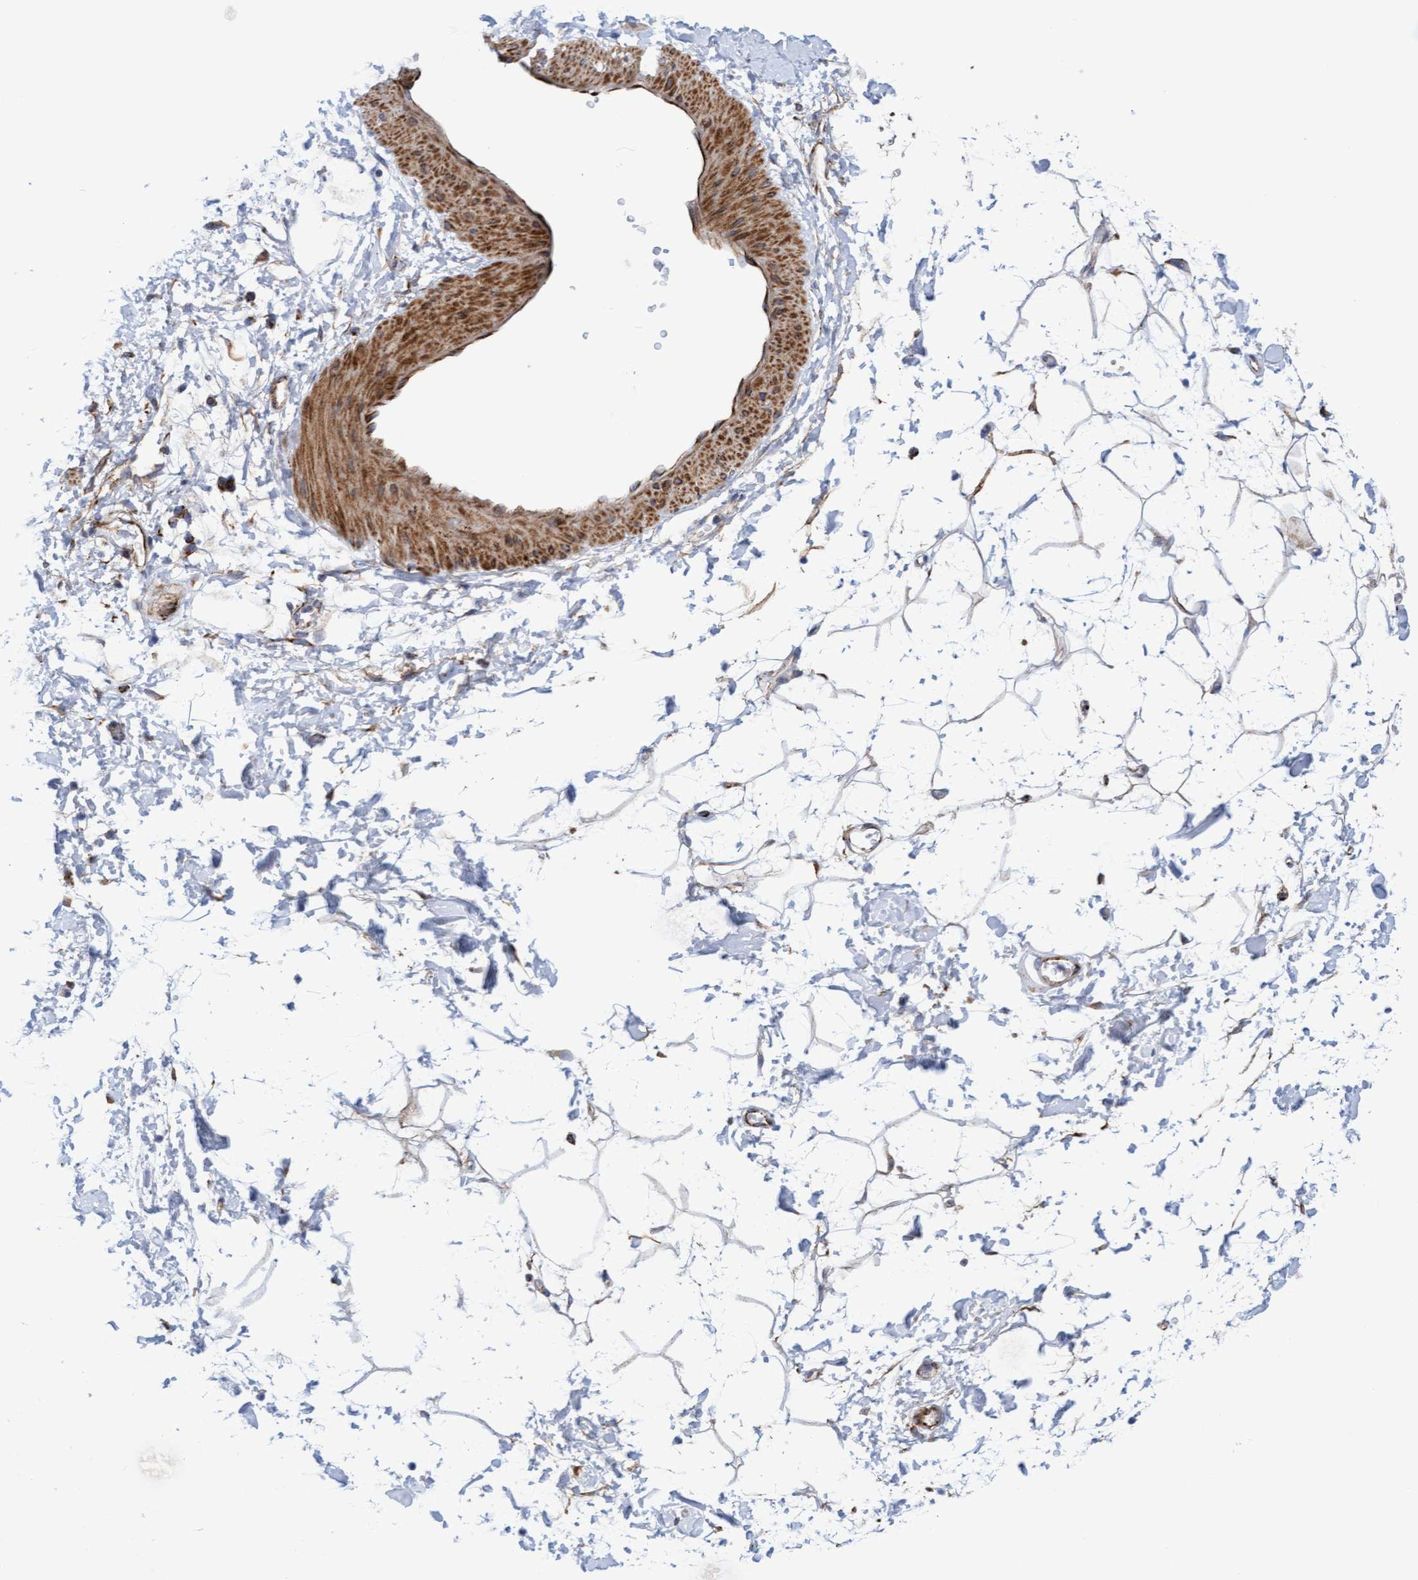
{"staining": {"intensity": "negative", "quantity": "none", "location": "none"}, "tissue": "adipose tissue", "cell_type": "Adipocytes", "image_type": "normal", "snomed": [{"axis": "morphology", "description": "Normal tissue, NOS"}, {"axis": "topography", "description": "Soft tissue"}], "caption": "DAB (3,3'-diaminobenzidine) immunohistochemical staining of unremarkable adipose tissue shows no significant staining in adipocytes. Brightfield microscopy of immunohistochemistry (IHC) stained with DAB (brown) and hematoxylin (blue), captured at high magnification.", "gene": "GGTA1", "patient": {"sex": "male", "age": 72}}